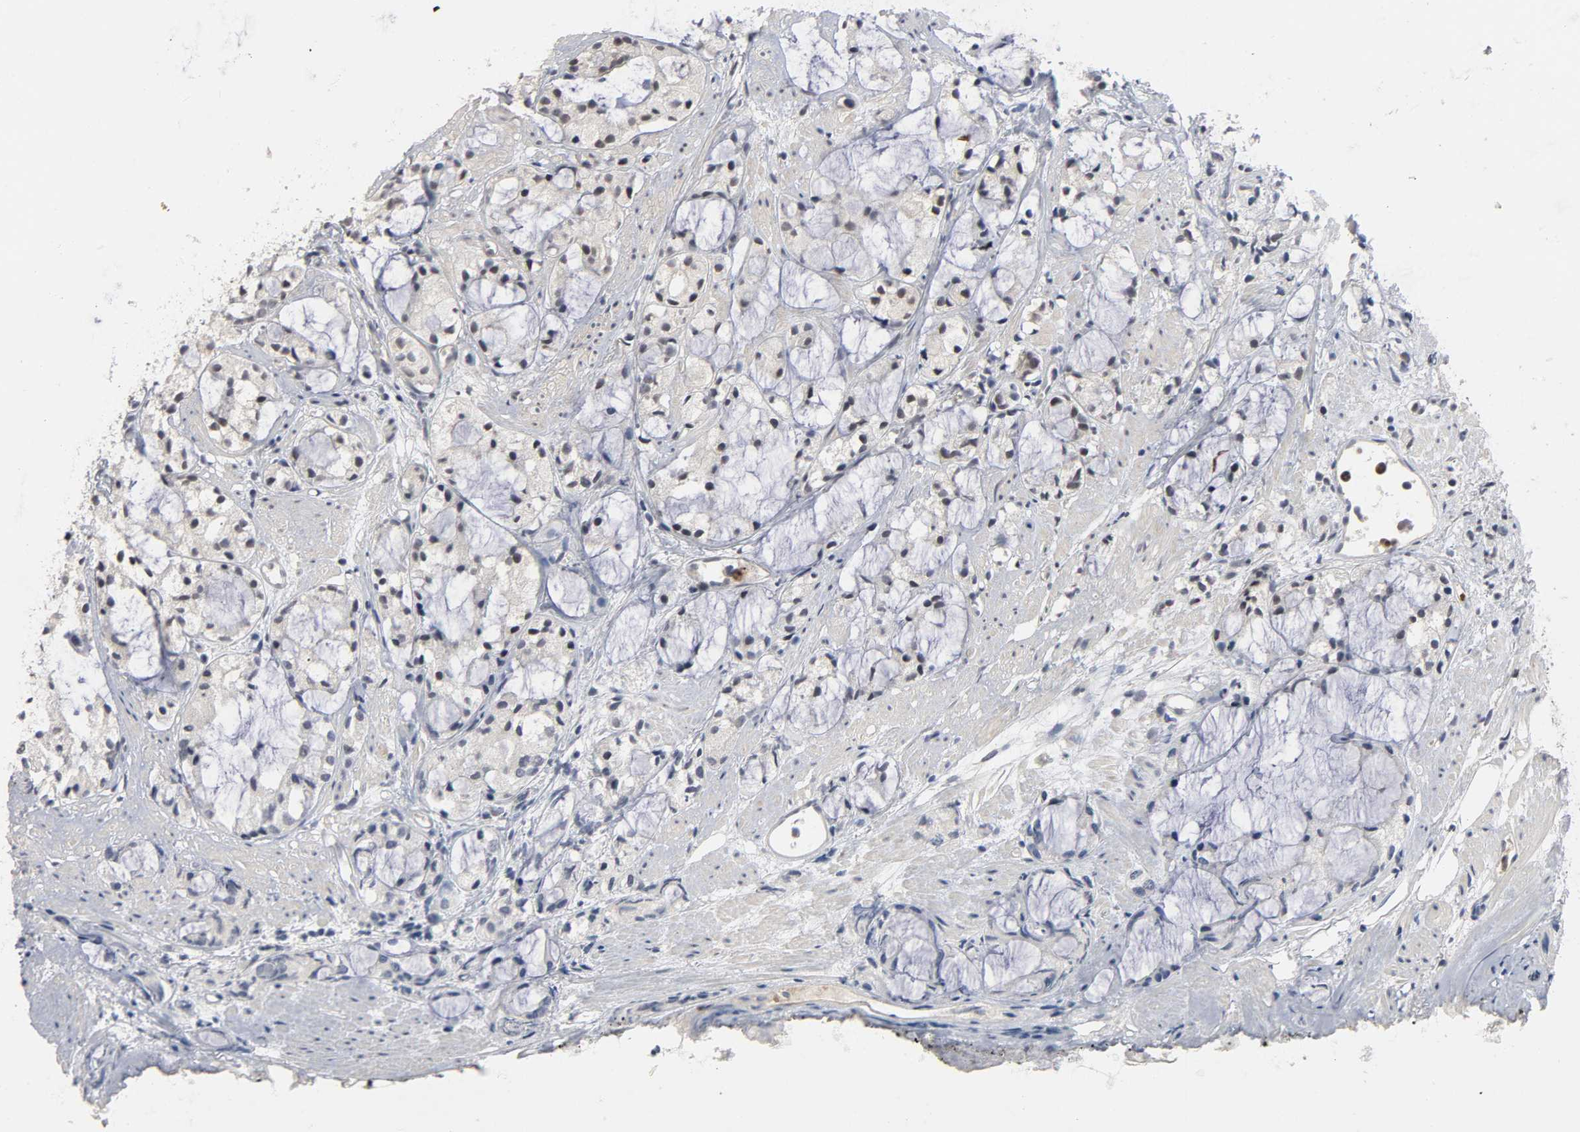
{"staining": {"intensity": "negative", "quantity": "none", "location": "none"}, "tissue": "prostate cancer", "cell_type": "Tumor cells", "image_type": "cancer", "snomed": [{"axis": "morphology", "description": "Adenocarcinoma, High grade"}, {"axis": "topography", "description": "Prostate"}], "caption": "Immunohistochemistry (IHC) photomicrograph of neoplastic tissue: human prostate high-grade adenocarcinoma stained with DAB (3,3'-diaminobenzidine) demonstrates no significant protein positivity in tumor cells. Nuclei are stained in blue.", "gene": "RTL5", "patient": {"sex": "male", "age": 85}}